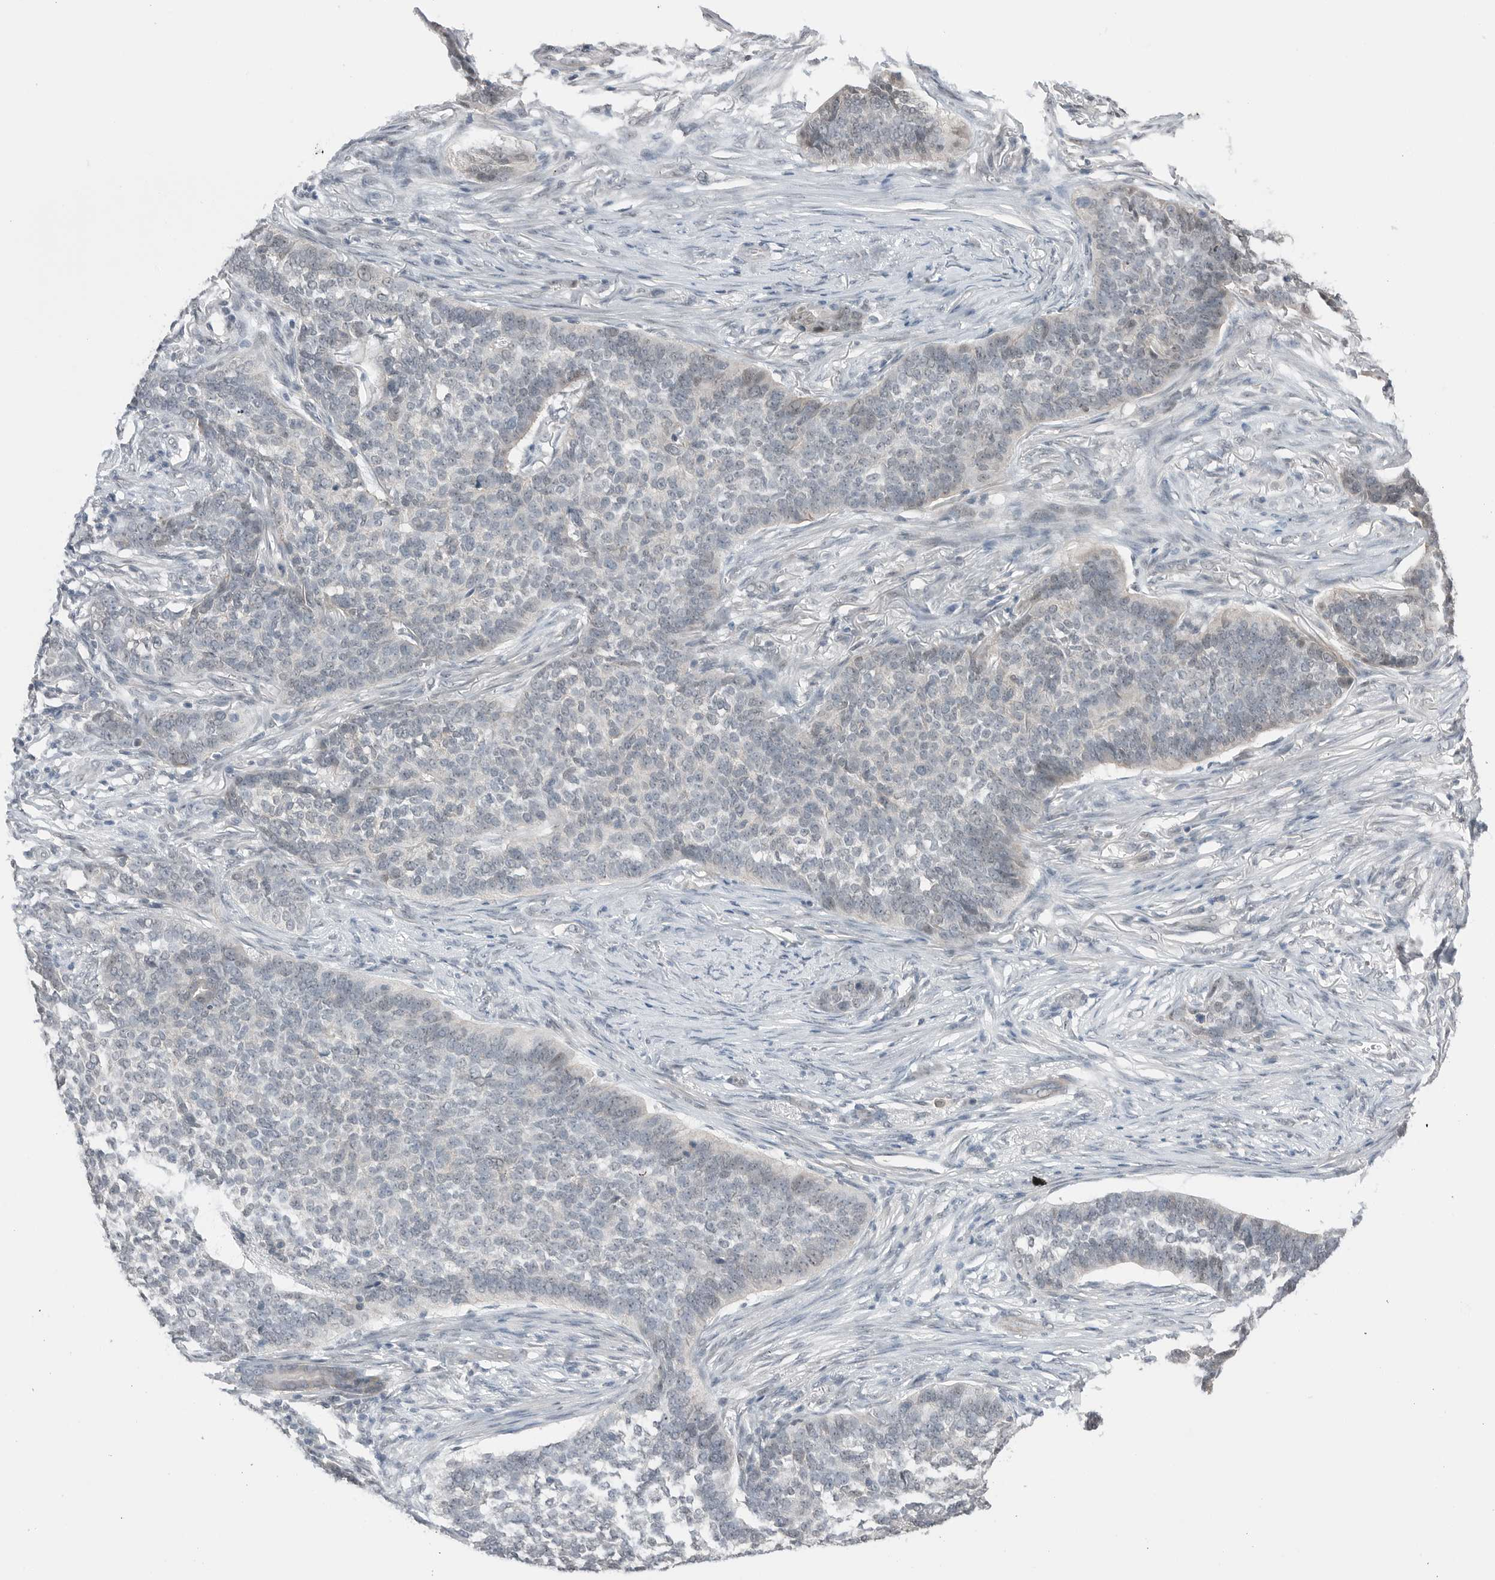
{"staining": {"intensity": "negative", "quantity": "none", "location": "none"}, "tissue": "skin cancer", "cell_type": "Tumor cells", "image_type": "cancer", "snomed": [{"axis": "morphology", "description": "Basal cell carcinoma"}, {"axis": "topography", "description": "Skin"}], "caption": "A photomicrograph of human skin cancer is negative for staining in tumor cells. (Brightfield microscopy of DAB immunohistochemistry at high magnification).", "gene": "NTAQ1", "patient": {"sex": "male", "age": 85}}